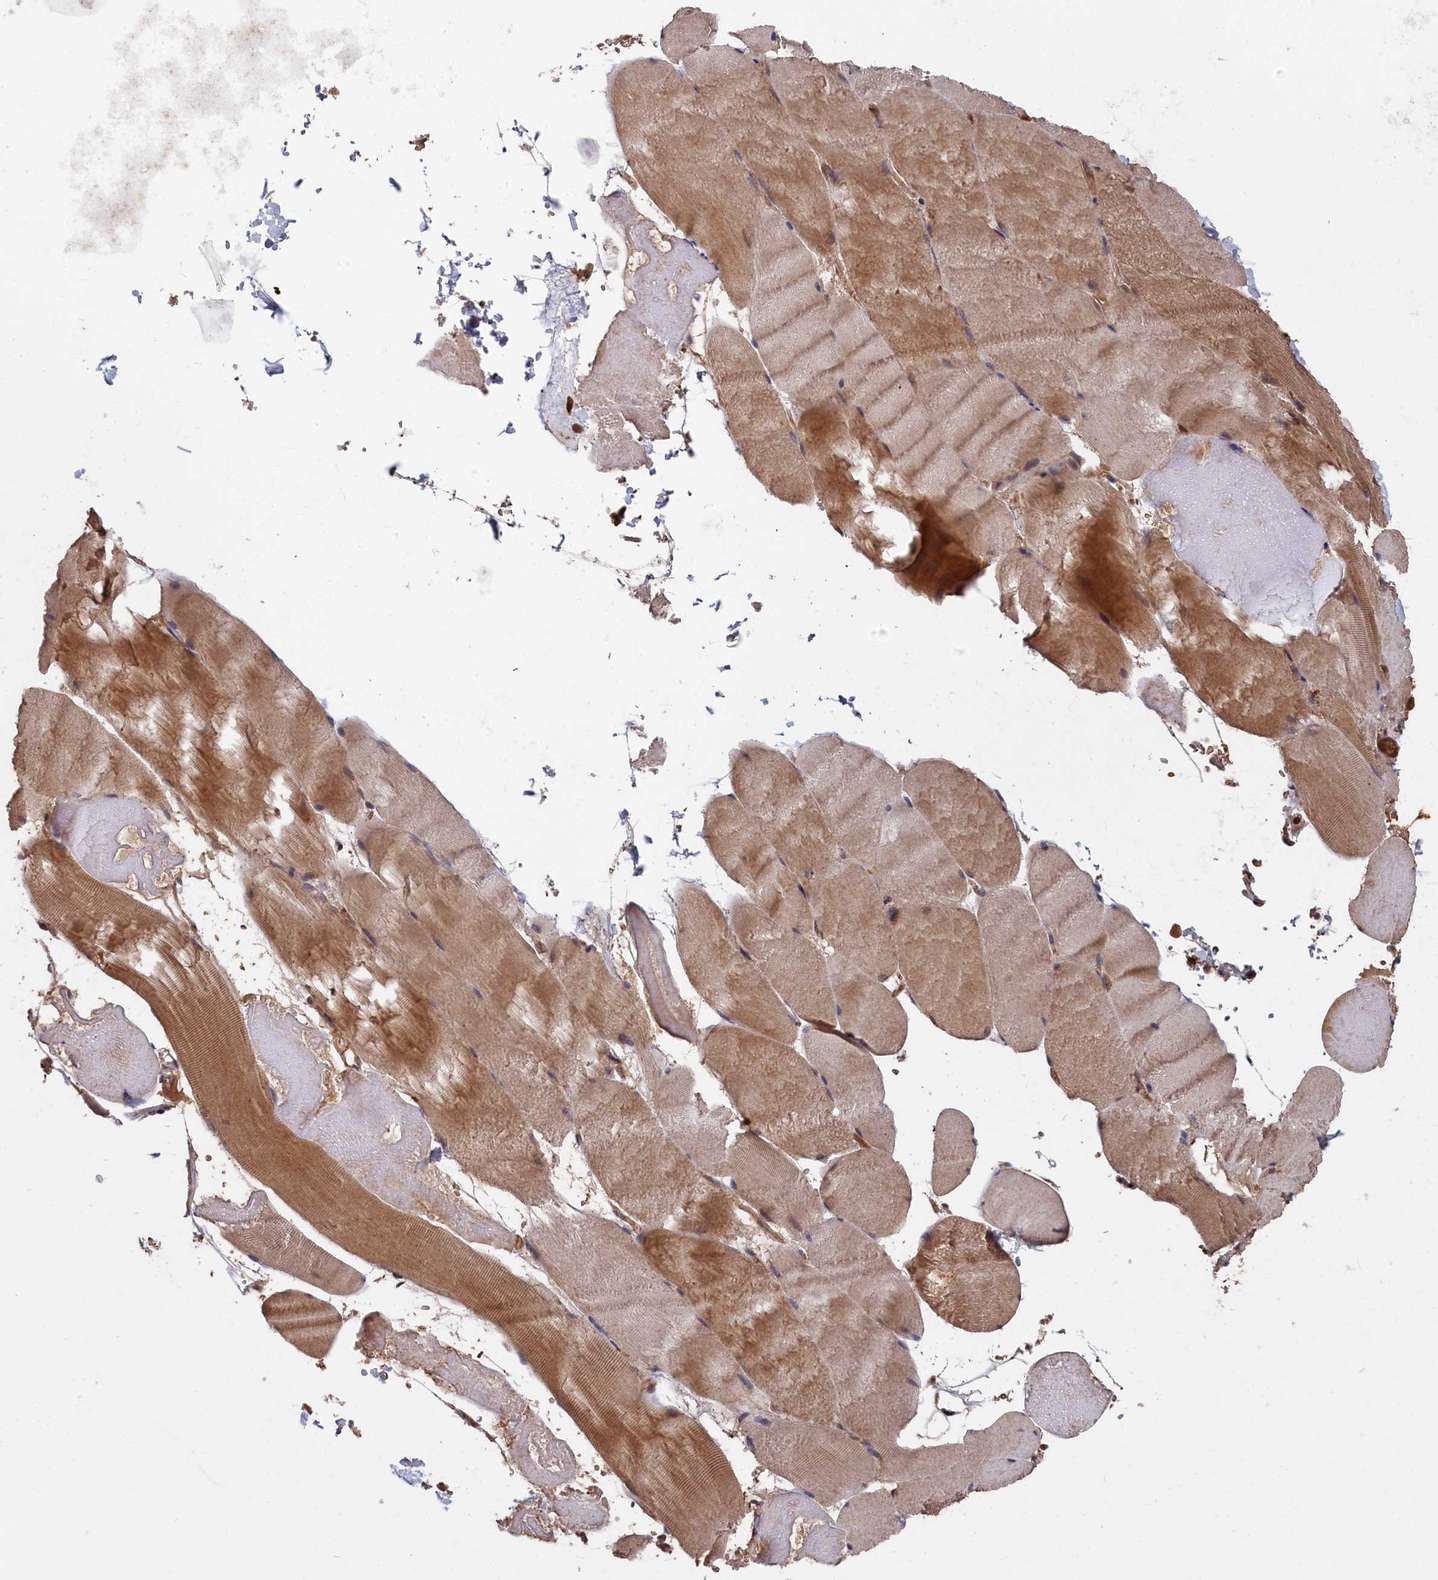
{"staining": {"intensity": "moderate", "quantity": "25%-75%", "location": "cytoplasmic/membranous"}, "tissue": "skeletal muscle", "cell_type": "Myocytes", "image_type": "normal", "snomed": [{"axis": "morphology", "description": "Normal tissue, NOS"}, {"axis": "topography", "description": "Skeletal muscle"}, {"axis": "topography", "description": "Head-Neck"}], "caption": "Protein staining of normal skeletal muscle demonstrates moderate cytoplasmic/membranous expression in approximately 25%-75% of myocytes.", "gene": "RMI2", "patient": {"sex": "male", "age": 66}}